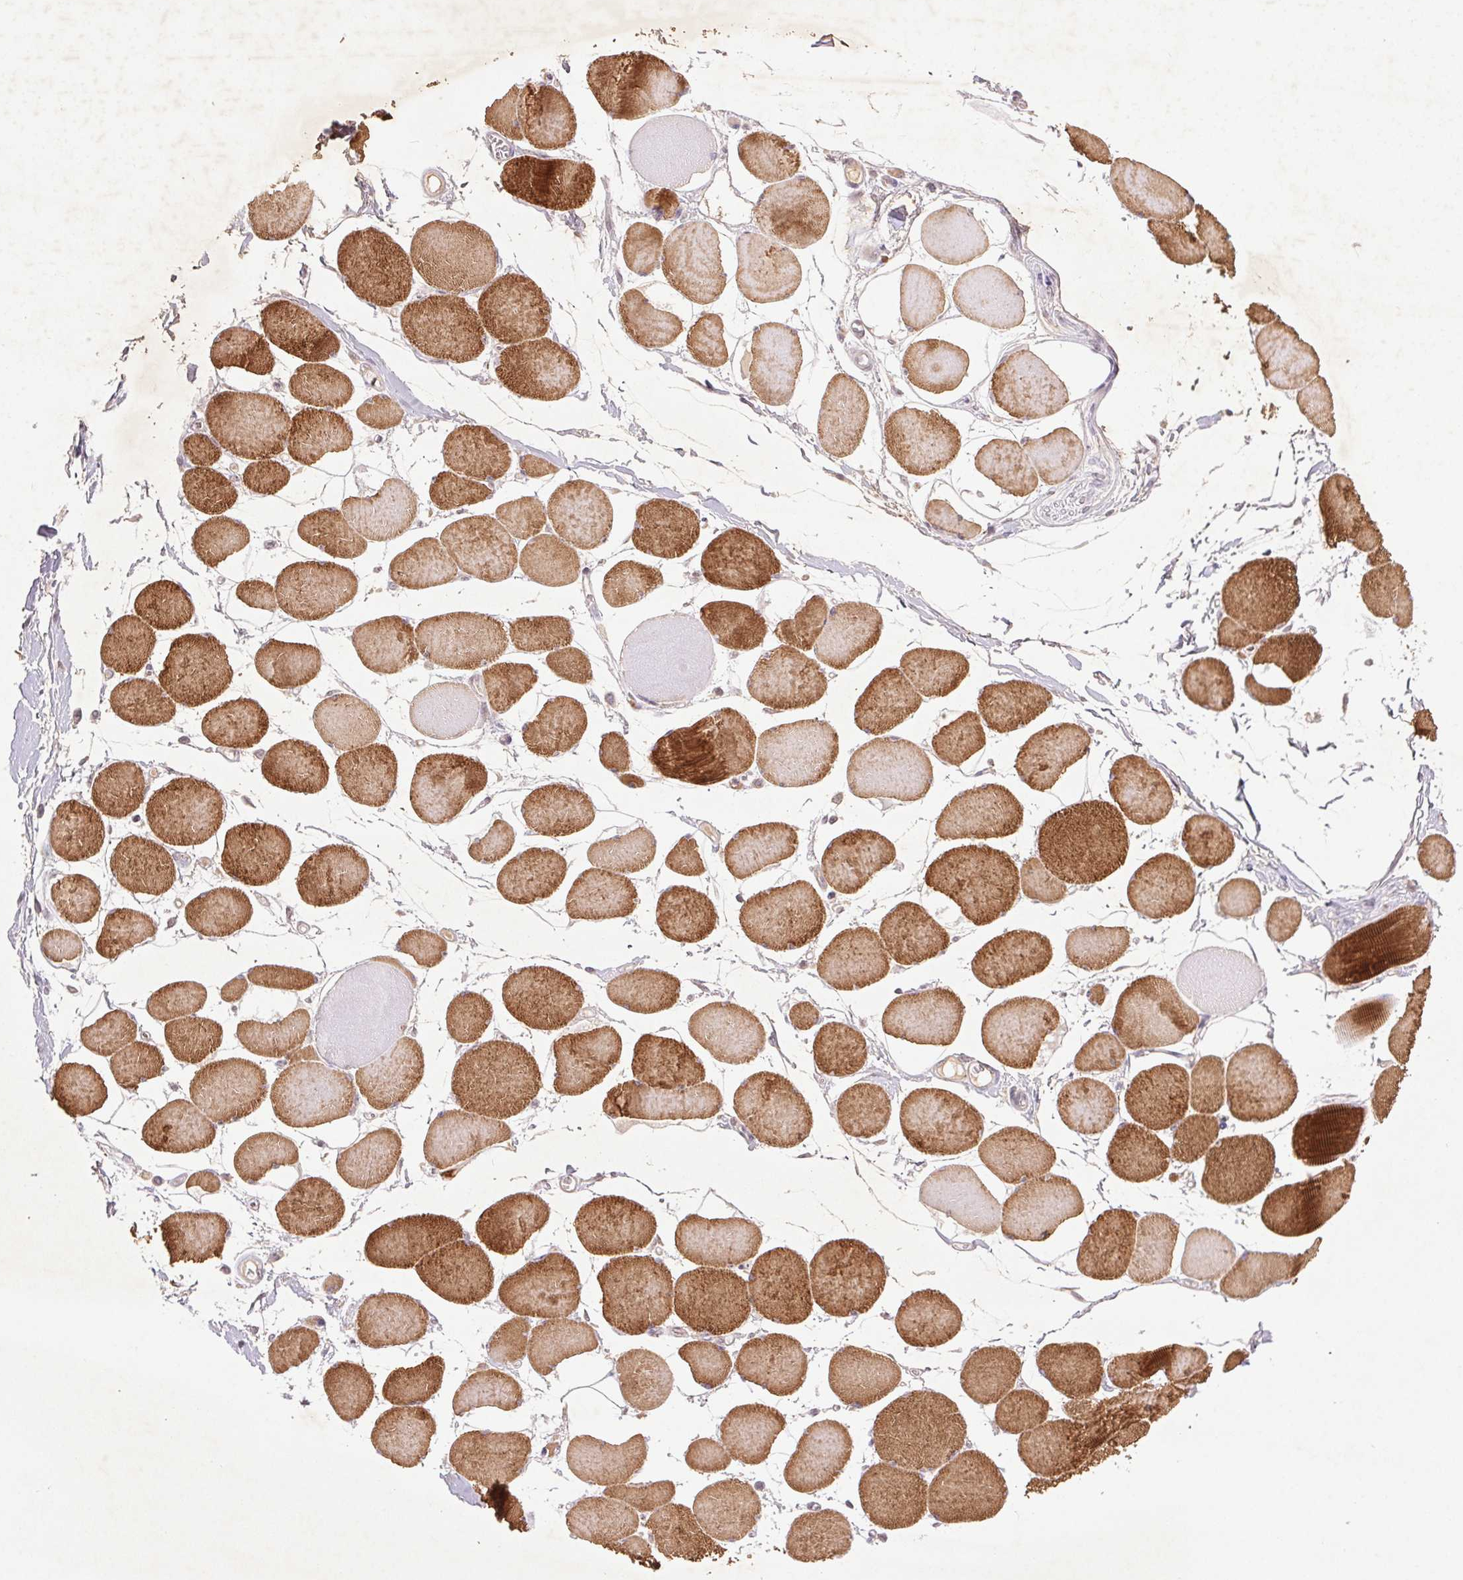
{"staining": {"intensity": "strong", "quantity": "25%-75%", "location": "cytoplasmic/membranous"}, "tissue": "skeletal muscle", "cell_type": "Myocytes", "image_type": "normal", "snomed": [{"axis": "morphology", "description": "Normal tissue, NOS"}, {"axis": "topography", "description": "Skeletal muscle"}], "caption": "IHC staining of benign skeletal muscle, which reveals high levels of strong cytoplasmic/membranous staining in about 25%-75% of myocytes indicating strong cytoplasmic/membranous protein expression. The staining was performed using DAB (3,3'-diaminobenzidine) (brown) for protein detection and nuclei were counterstained in hematoxylin (blue).", "gene": "FAM168B", "patient": {"sex": "female", "age": 75}}